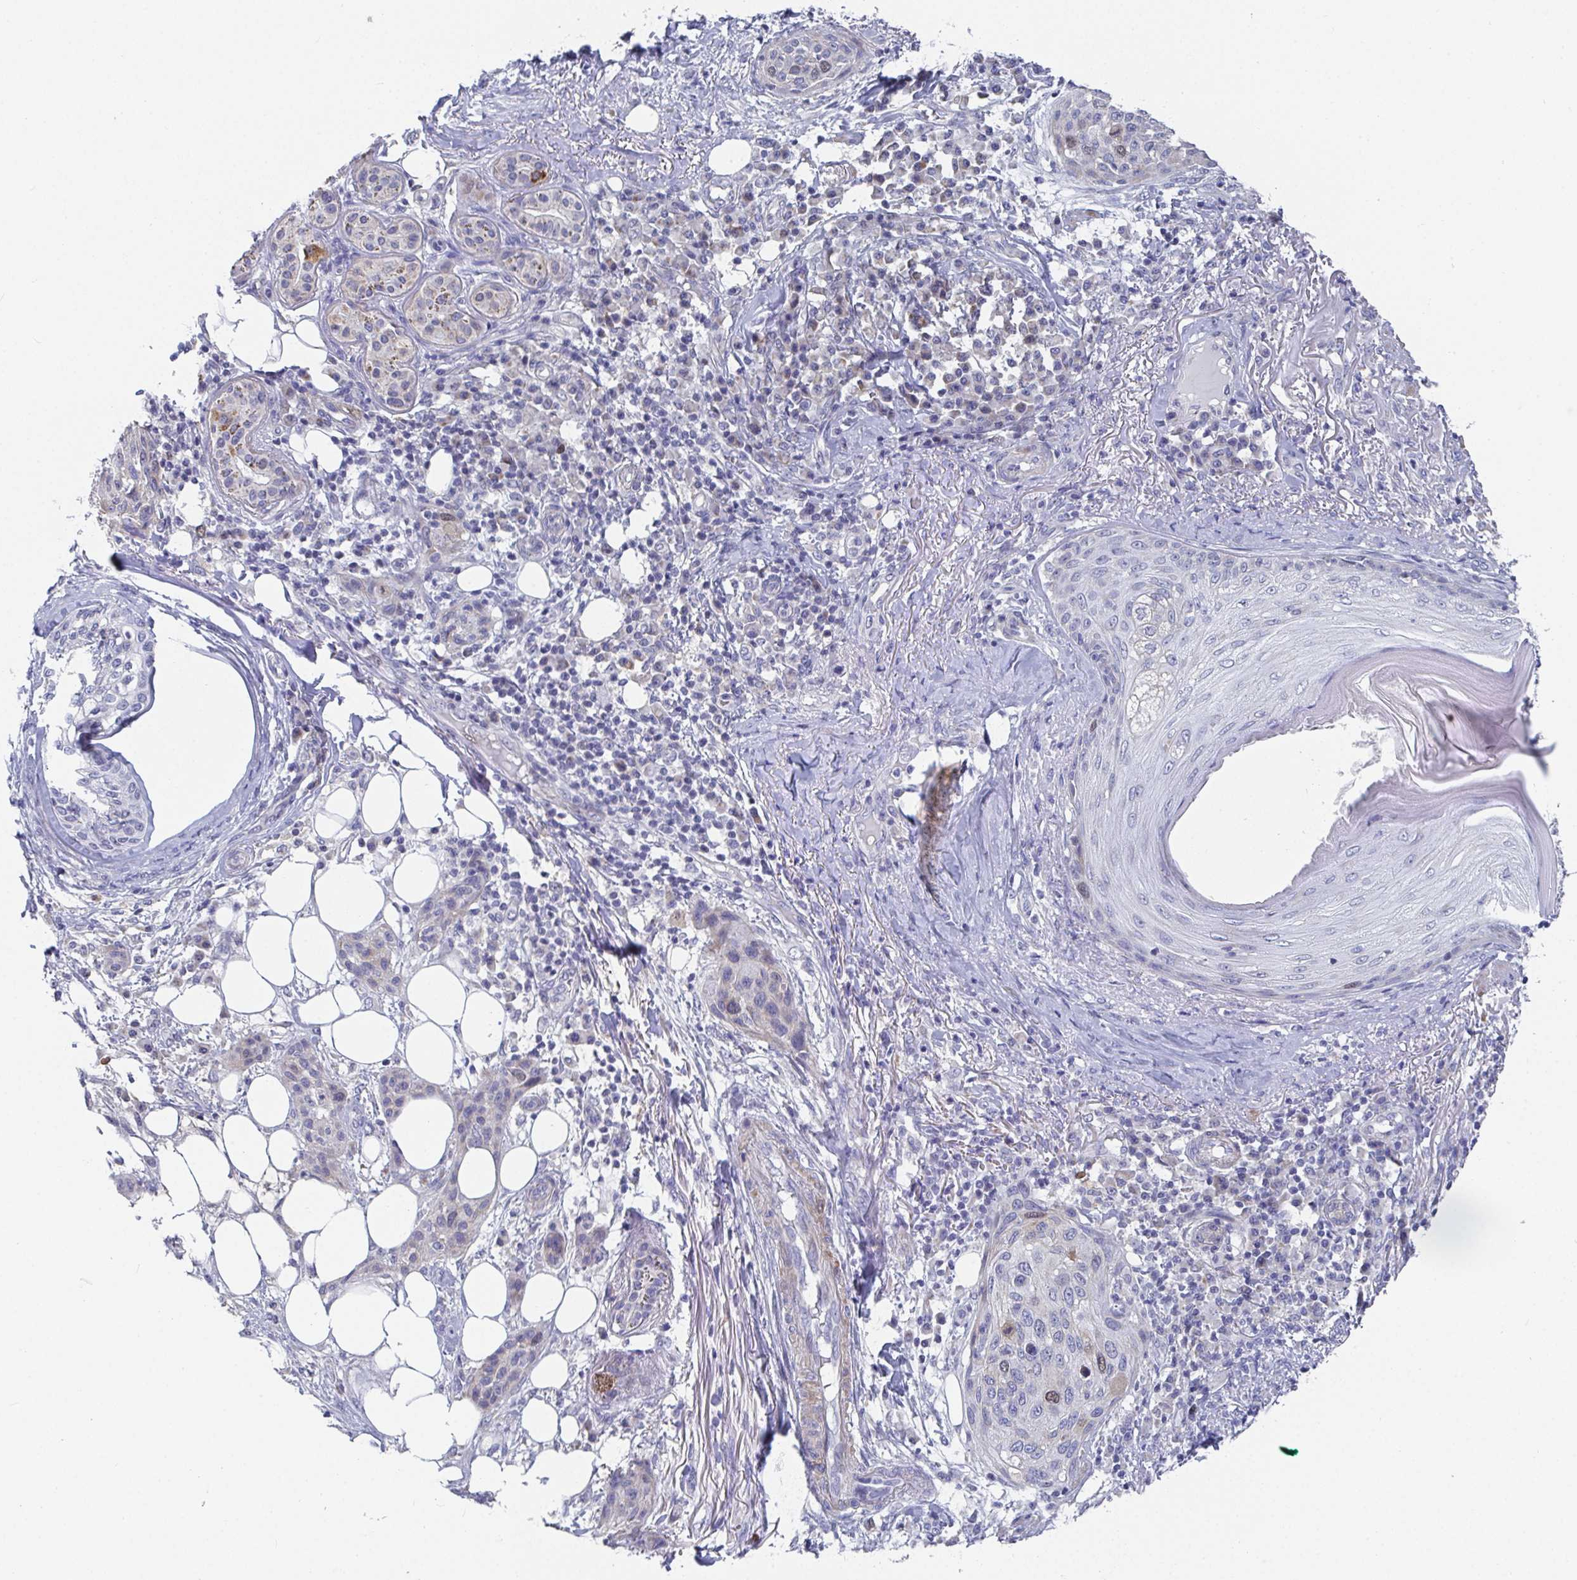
{"staining": {"intensity": "weak", "quantity": "<25%", "location": "nuclear"}, "tissue": "skin cancer", "cell_type": "Tumor cells", "image_type": "cancer", "snomed": [{"axis": "morphology", "description": "Squamous cell carcinoma, NOS"}, {"axis": "topography", "description": "Skin"}], "caption": "Immunohistochemistry histopathology image of neoplastic tissue: squamous cell carcinoma (skin) stained with DAB exhibits no significant protein staining in tumor cells.", "gene": "ATP5F1C", "patient": {"sex": "female", "age": 87}}